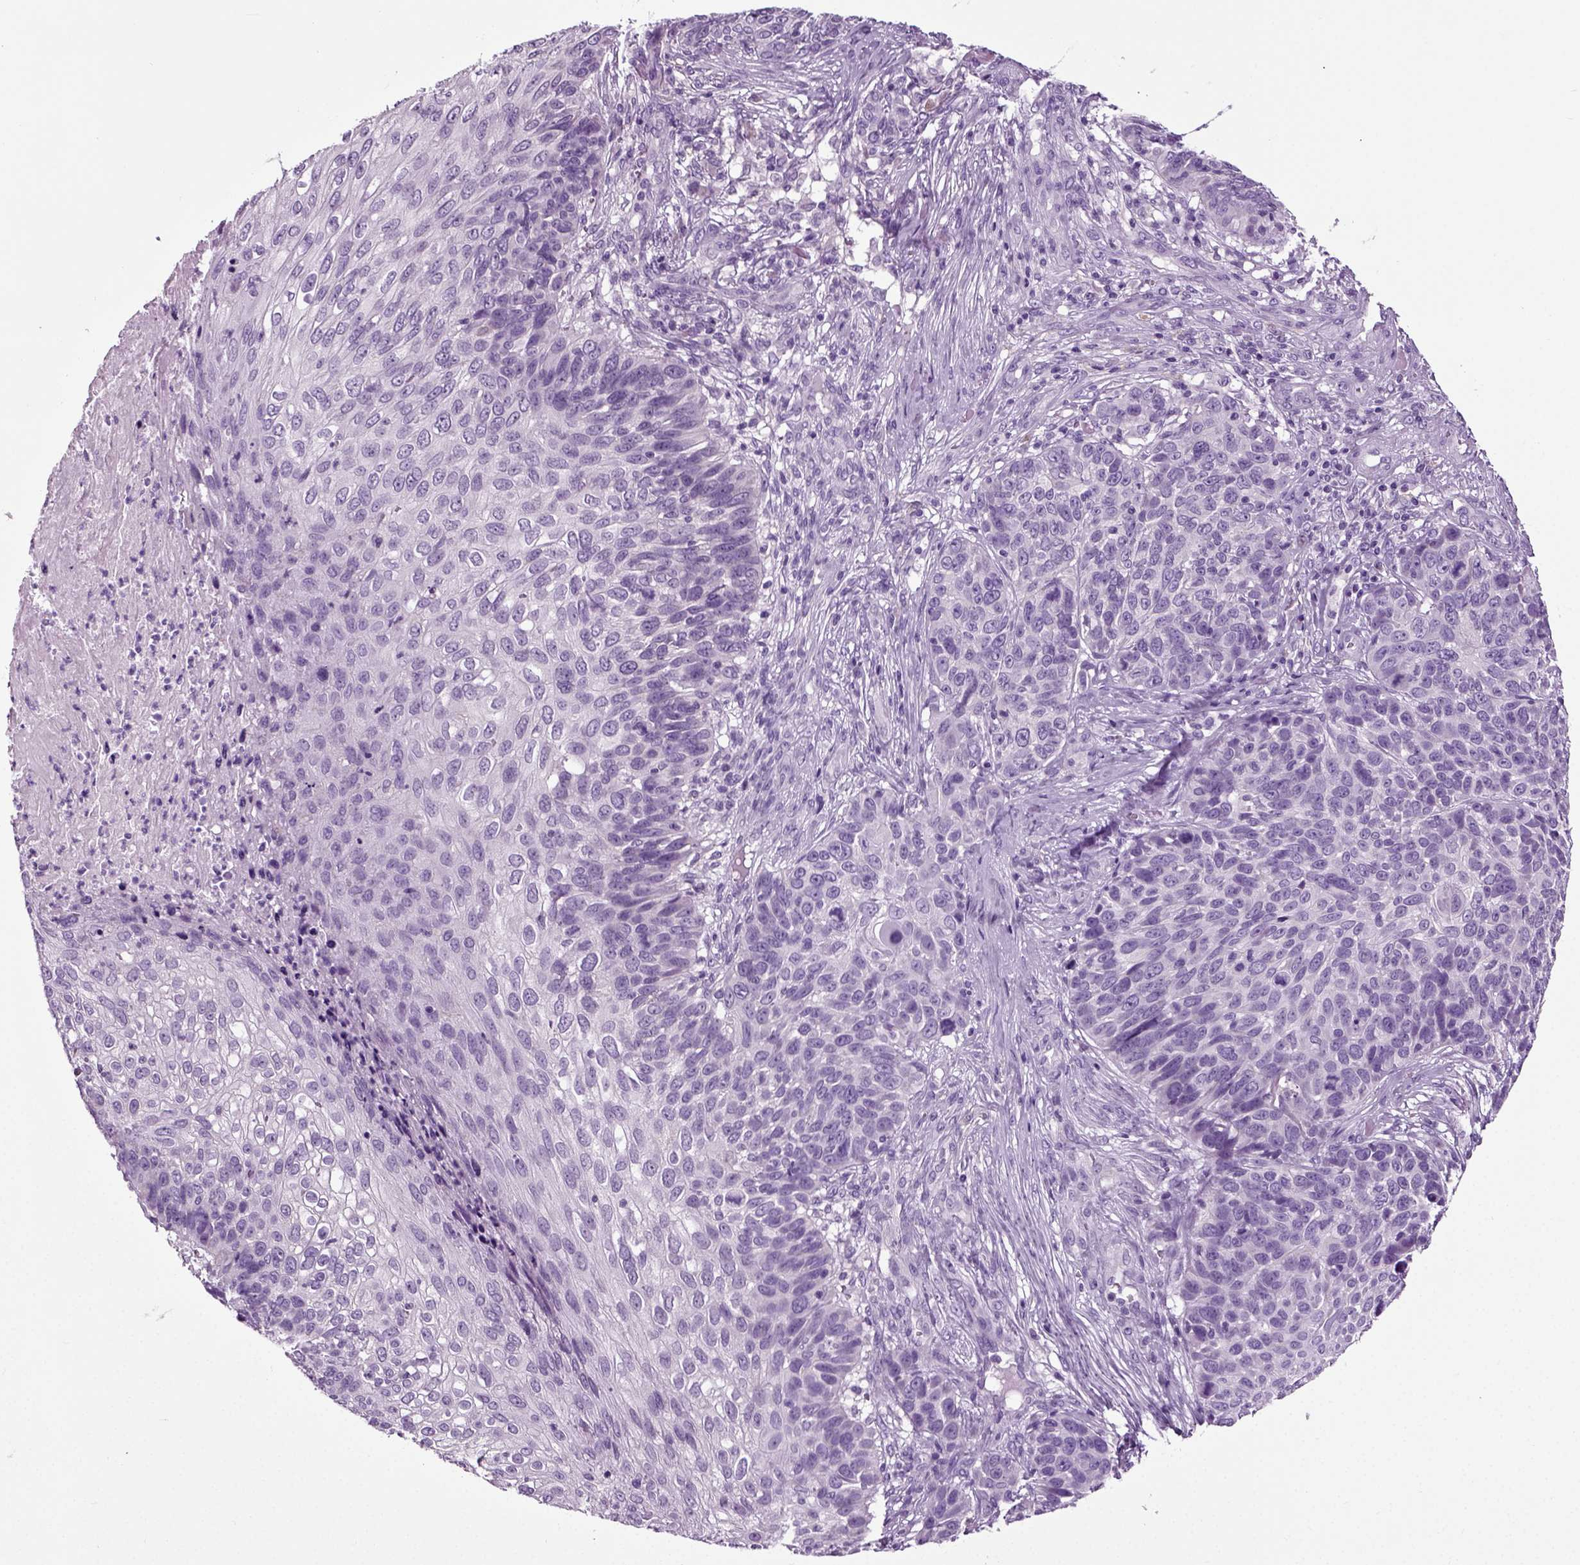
{"staining": {"intensity": "negative", "quantity": "none", "location": "none"}, "tissue": "skin cancer", "cell_type": "Tumor cells", "image_type": "cancer", "snomed": [{"axis": "morphology", "description": "Squamous cell carcinoma, NOS"}, {"axis": "topography", "description": "Skin"}], "caption": "Tumor cells are negative for protein expression in human skin squamous cell carcinoma.", "gene": "DNAH10", "patient": {"sex": "male", "age": 92}}